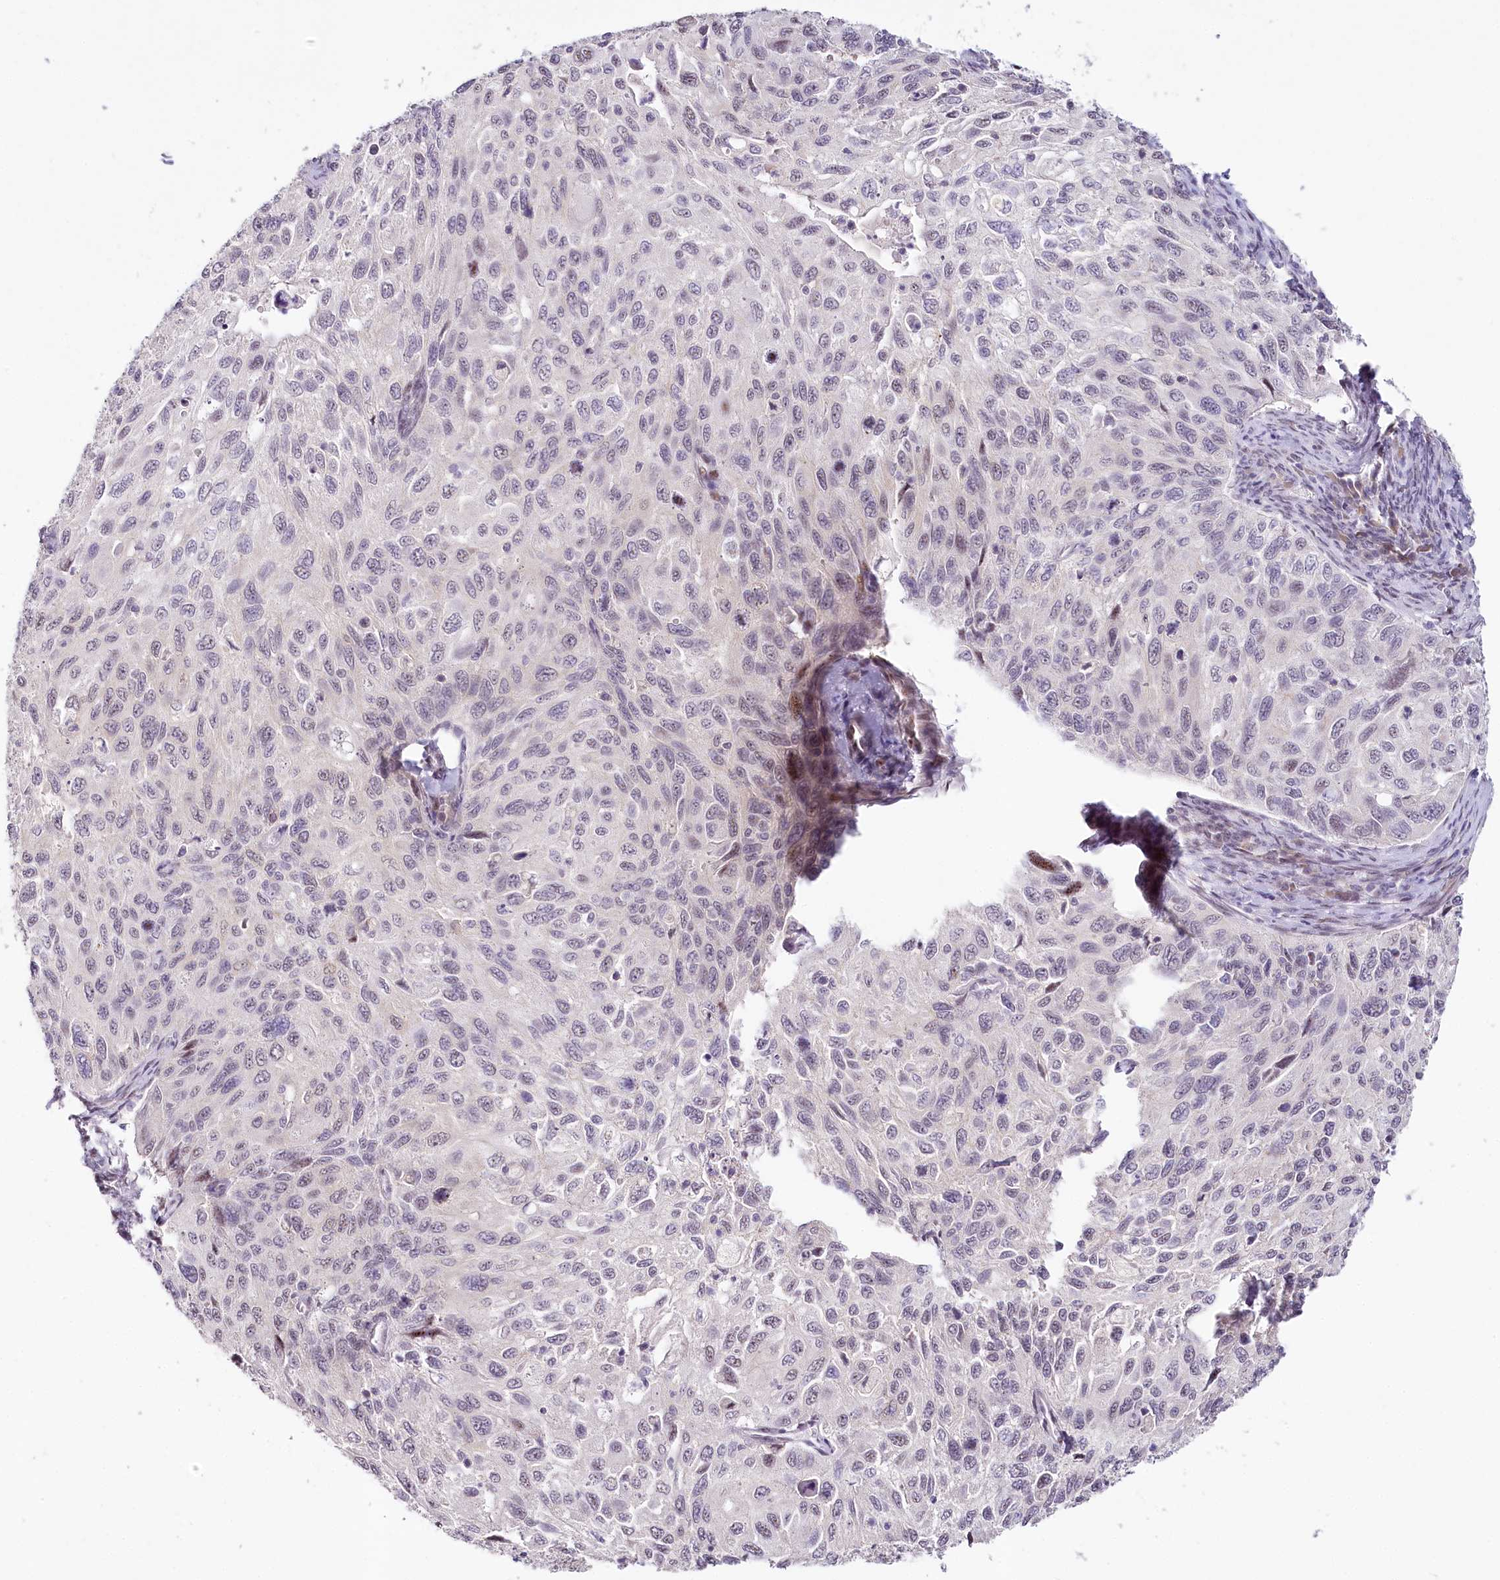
{"staining": {"intensity": "weak", "quantity": "<25%", "location": "nuclear"}, "tissue": "cervical cancer", "cell_type": "Tumor cells", "image_type": "cancer", "snomed": [{"axis": "morphology", "description": "Squamous cell carcinoma, NOS"}, {"axis": "topography", "description": "Cervix"}], "caption": "IHC micrograph of neoplastic tissue: human cervical cancer stained with DAB shows no significant protein expression in tumor cells.", "gene": "HPD", "patient": {"sex": "female", "age": 70}}